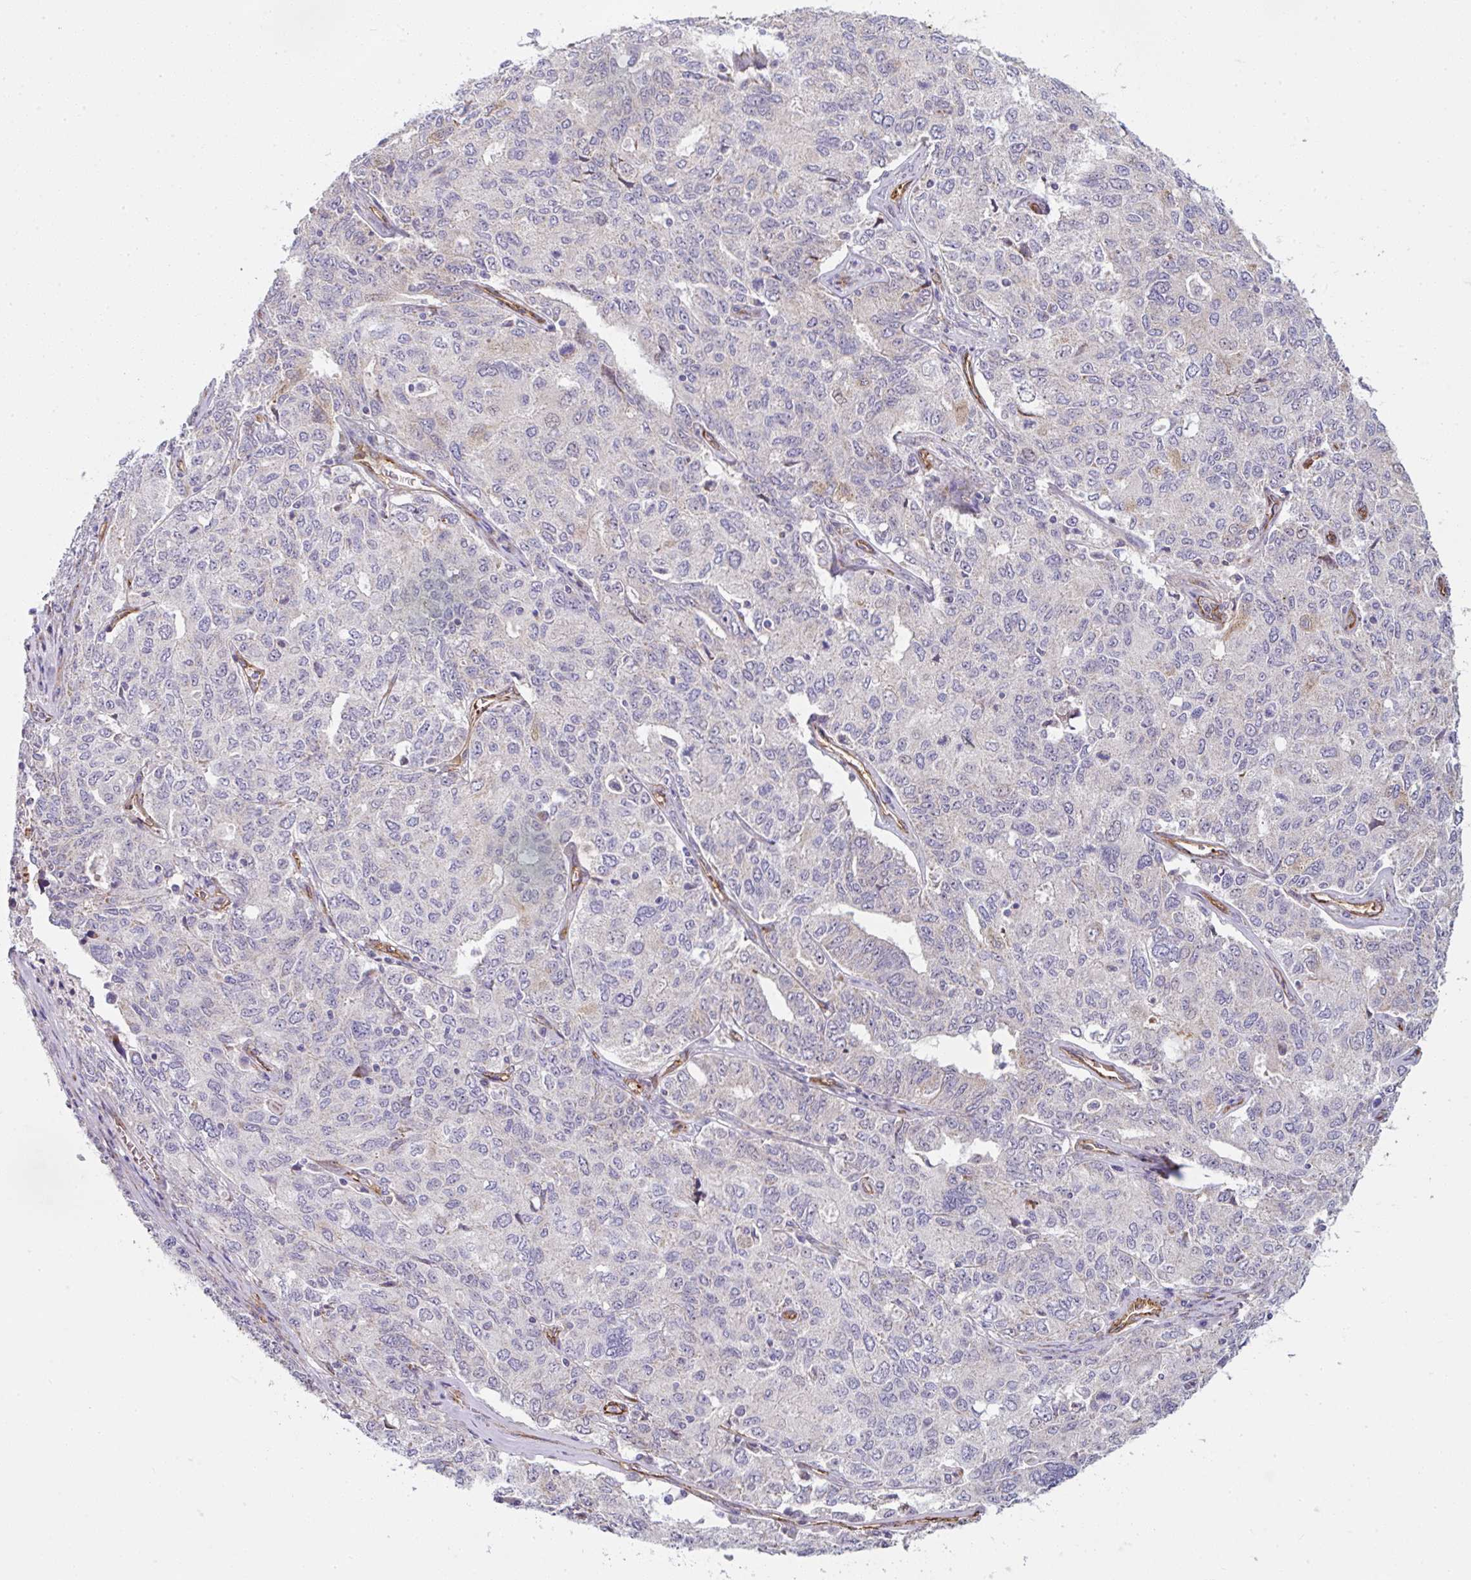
{"staining": {"intensity": "negative", "quantity": "none", "location": "none"}, "tissue": "ovarian cancer", "cell_type": "Tumor cells", "image_type": "cancer", "snomed": [{"axis": "morphology", "description": "Carcinoma, endometroid"}, {"axis": "topography", "description": "Ovary"}], "caption": "Tumor cells show no significant expression in ovarian endometroid carcinoma.", "gene": "ANKUB1", "patient": {"sex": "female", "age": 62}}